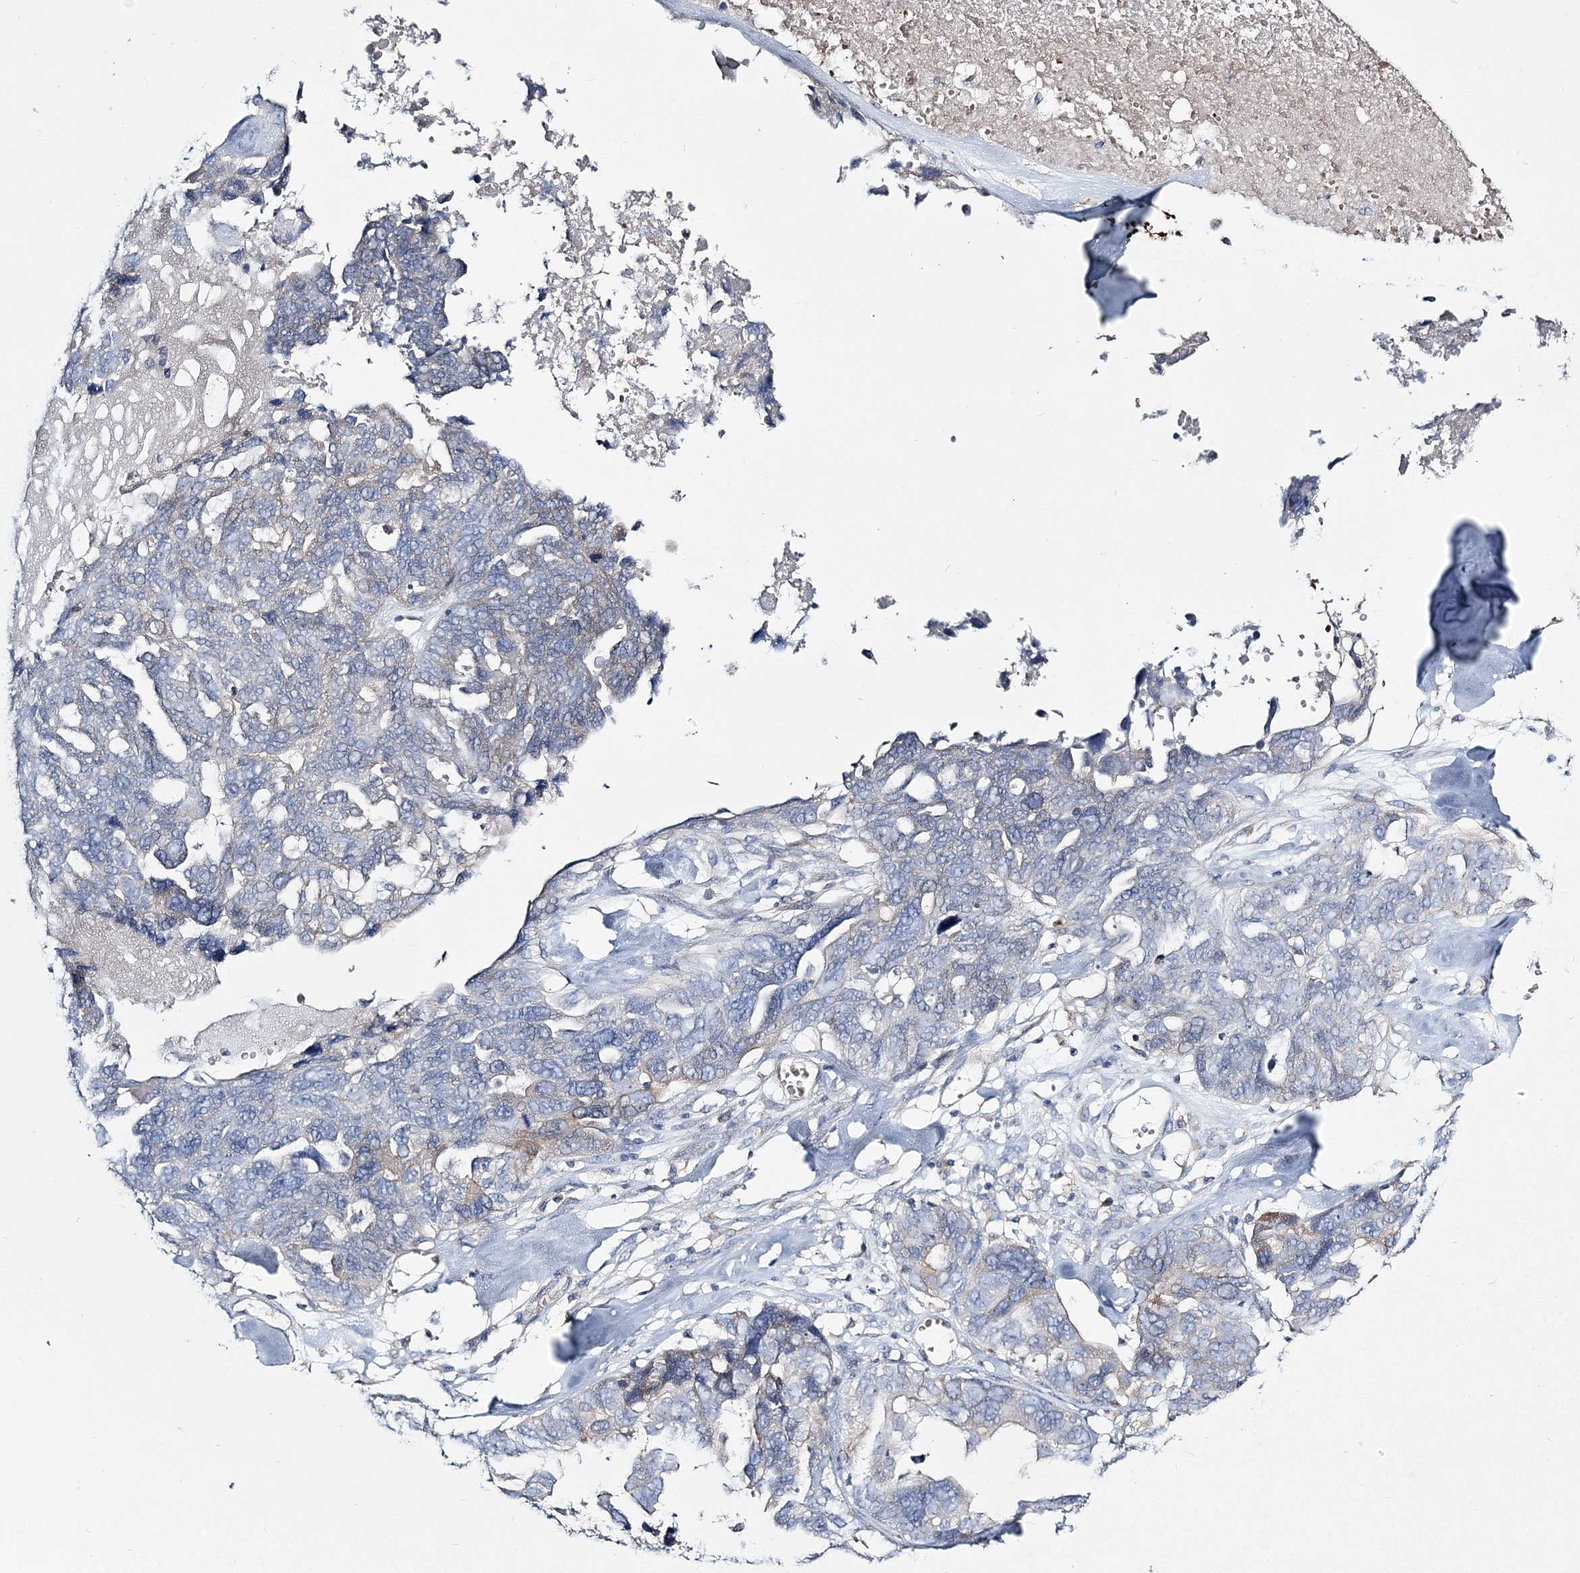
{"staining": {"intensity": "negative", "quantity": "none", "location": "none"}, "tissue": "ovarian cancer", "cell_type": "Tumor cells", "image_type": "cancer", "snomed": [{"axis": "morphology", "description": "Cystadenocarcinoma, serous, NOS"}, {"axis": "topography", "description": "Ovary"}], "caption": "Serous cystadenocarcinoma (ovarian) was stained to show a protein in brown. There is no significant staining in tumor cells. Nuclei are stained in blue.", "gene": "ATP11B", "patient": {"sex": "female", "age": 79}}